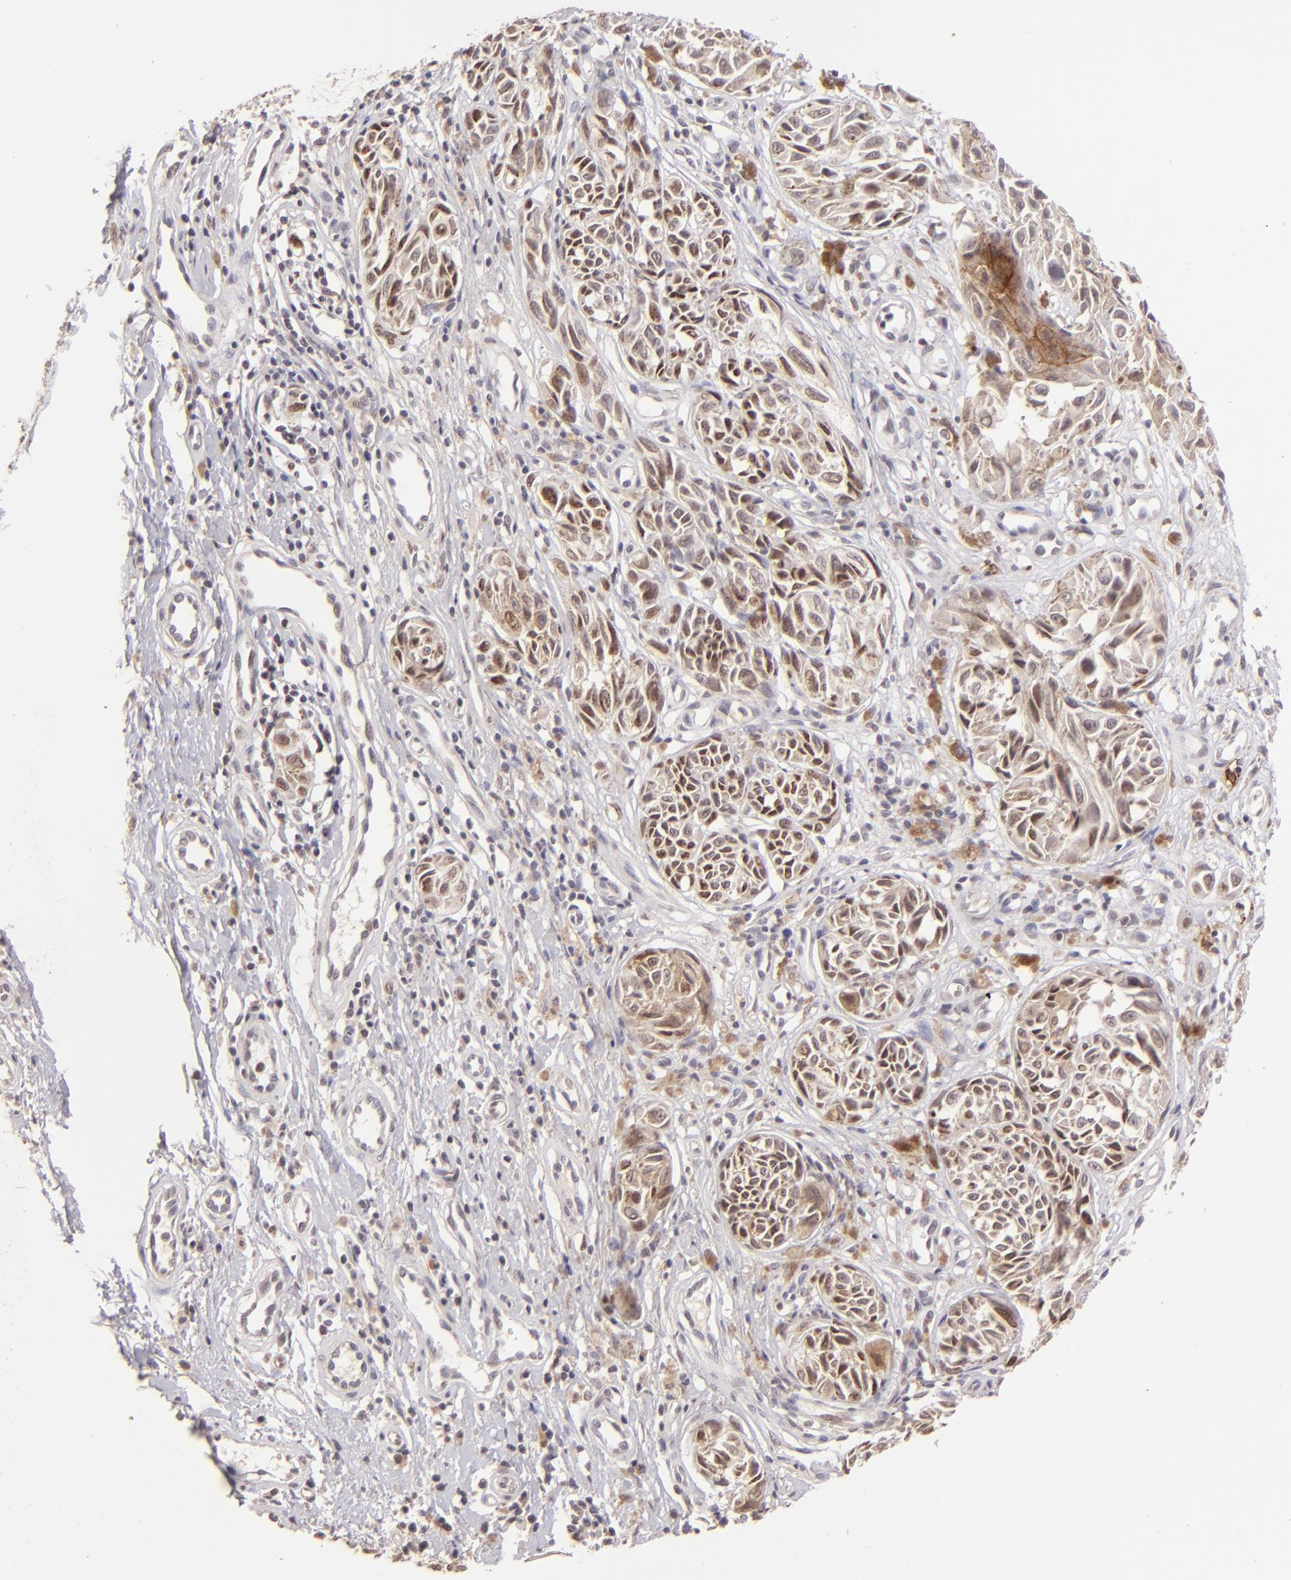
{"staining": {"intensity": "moderate", "quantity": "25%-75%", "location": "cytoplasmic/membranous"}, "tissue": "melanoma", "cell_type": "Tumor cells", "image_type": "cancer", "snomed": [{"axis": "morphology", "description": "Malignant melanoma, NOS"}, {"axis": "topography", "description": "Skin"}], "caption": "Moderate cytoplasmic/membranous staining for a protein is appreciated in approximately 25%-75% of tumor cells of malignant melanoma using immunohistochemistry.", "gene": "CLDN1", "patient": {"sex": "male", "age": 67}}